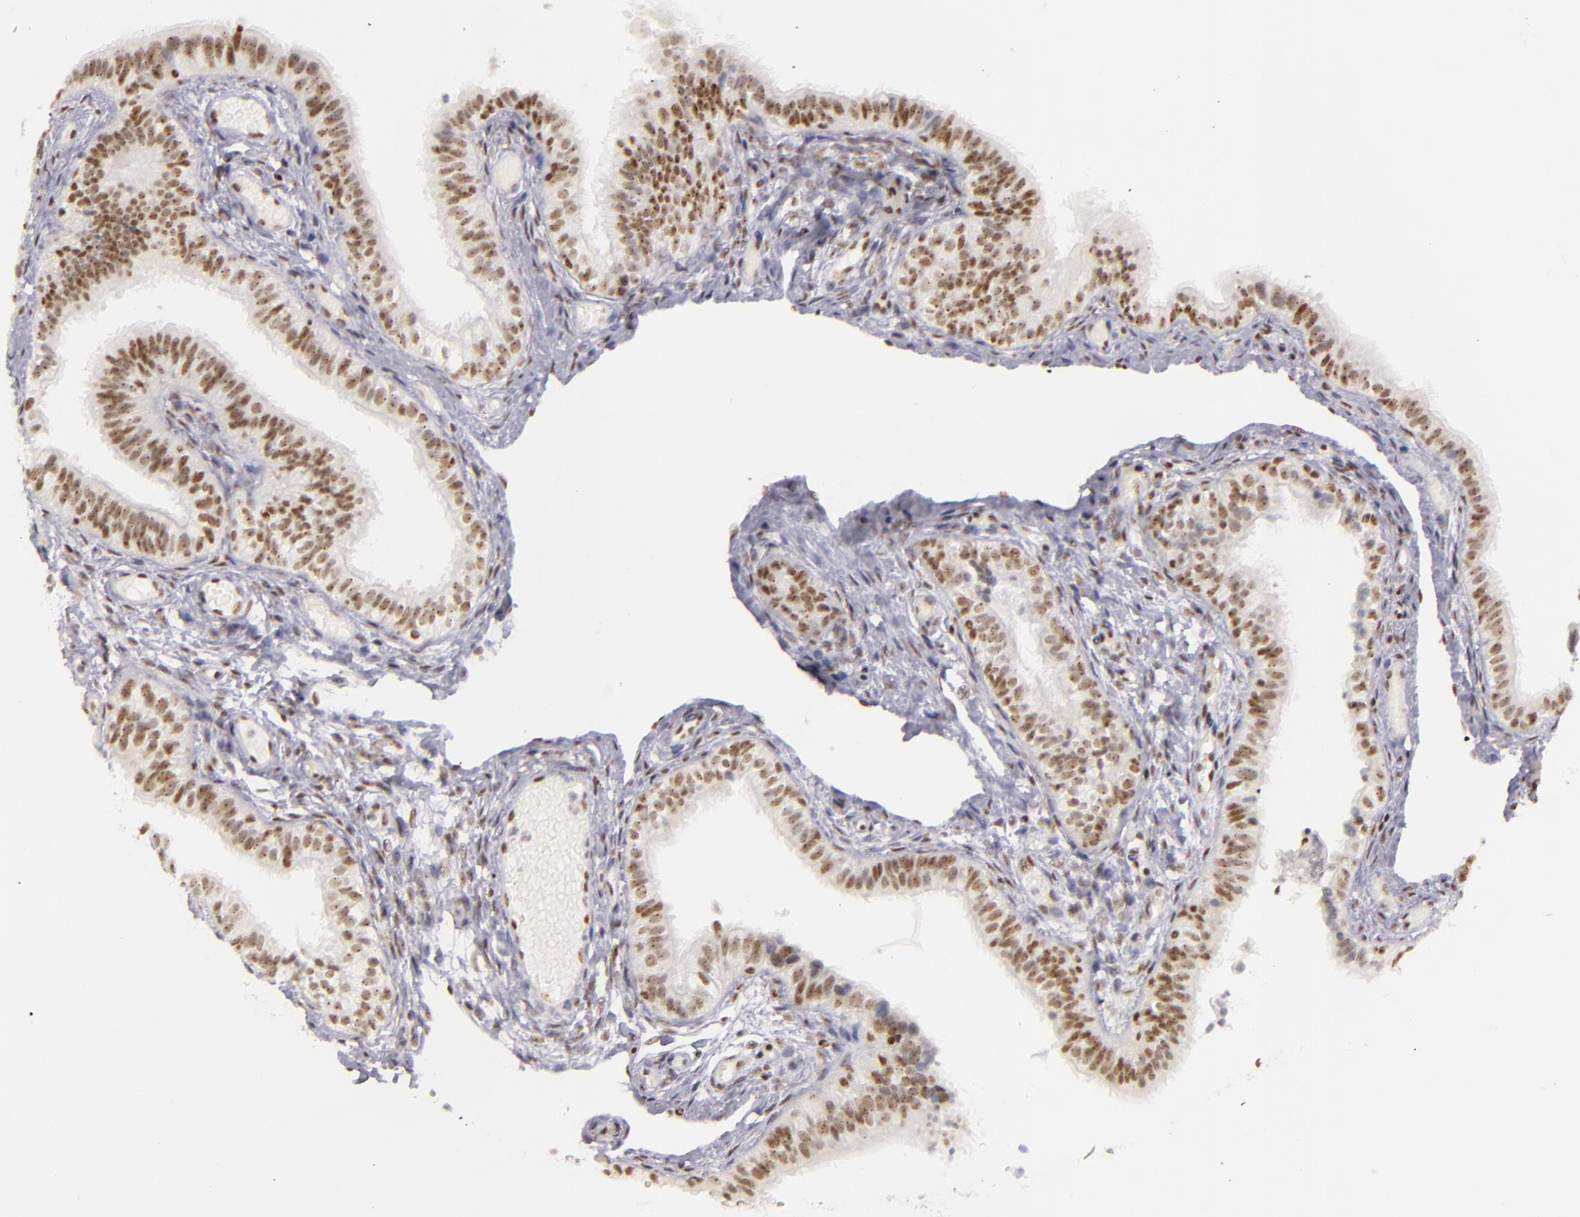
{"staining": {"intensity": "moderate", "quantity": ">75%", "location": "nuclear"}, "tissue": "fallopian tube", "cell_type": "Glandular cells", "image_type": "normal", "snomed": [{"axis": "morphology", "description": "Normal tissue, NOS"}, {"axis": "morphology", "description": "Dermoid, NOS"}, {"axis": "topography", "description": "Fallopian tube"}], "caption": "Immunohistochemical staining of unremarkable fallopian tube displays >75% levels of moderate nuclear protein expression in approximately >75% of glandular cells.", "gene": "DAXX", "patient": {"sex": "female", "age": 33}}